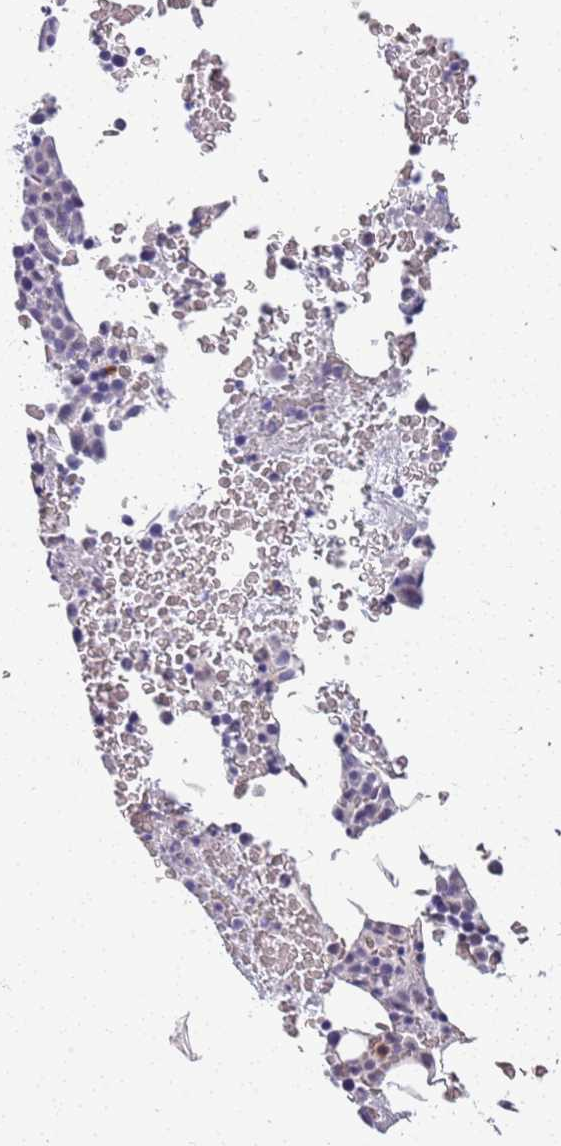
{"staining": {"intensity": "negative", "quantity": "none", "location": "none"}, "tissue": "bone marrow", "cell_type": "Hematopoietic cells", "image_type": "normal", "snomed": [{"axis": "morphology", "description": "Normal tissue, NOS"}, {"axis": "morphology", "description": "Inflammation, NOS"}, {"axis": "topography", "description": "Bone marrow"}], "caption": "The micrograph displays no staining of hematopoietic cells in unremarkable bone marrow. (DAB immunohistochemistry (IHC), high magnification).", "gene": "CTRC", "patient": {"sex": "female", "age": 78}}